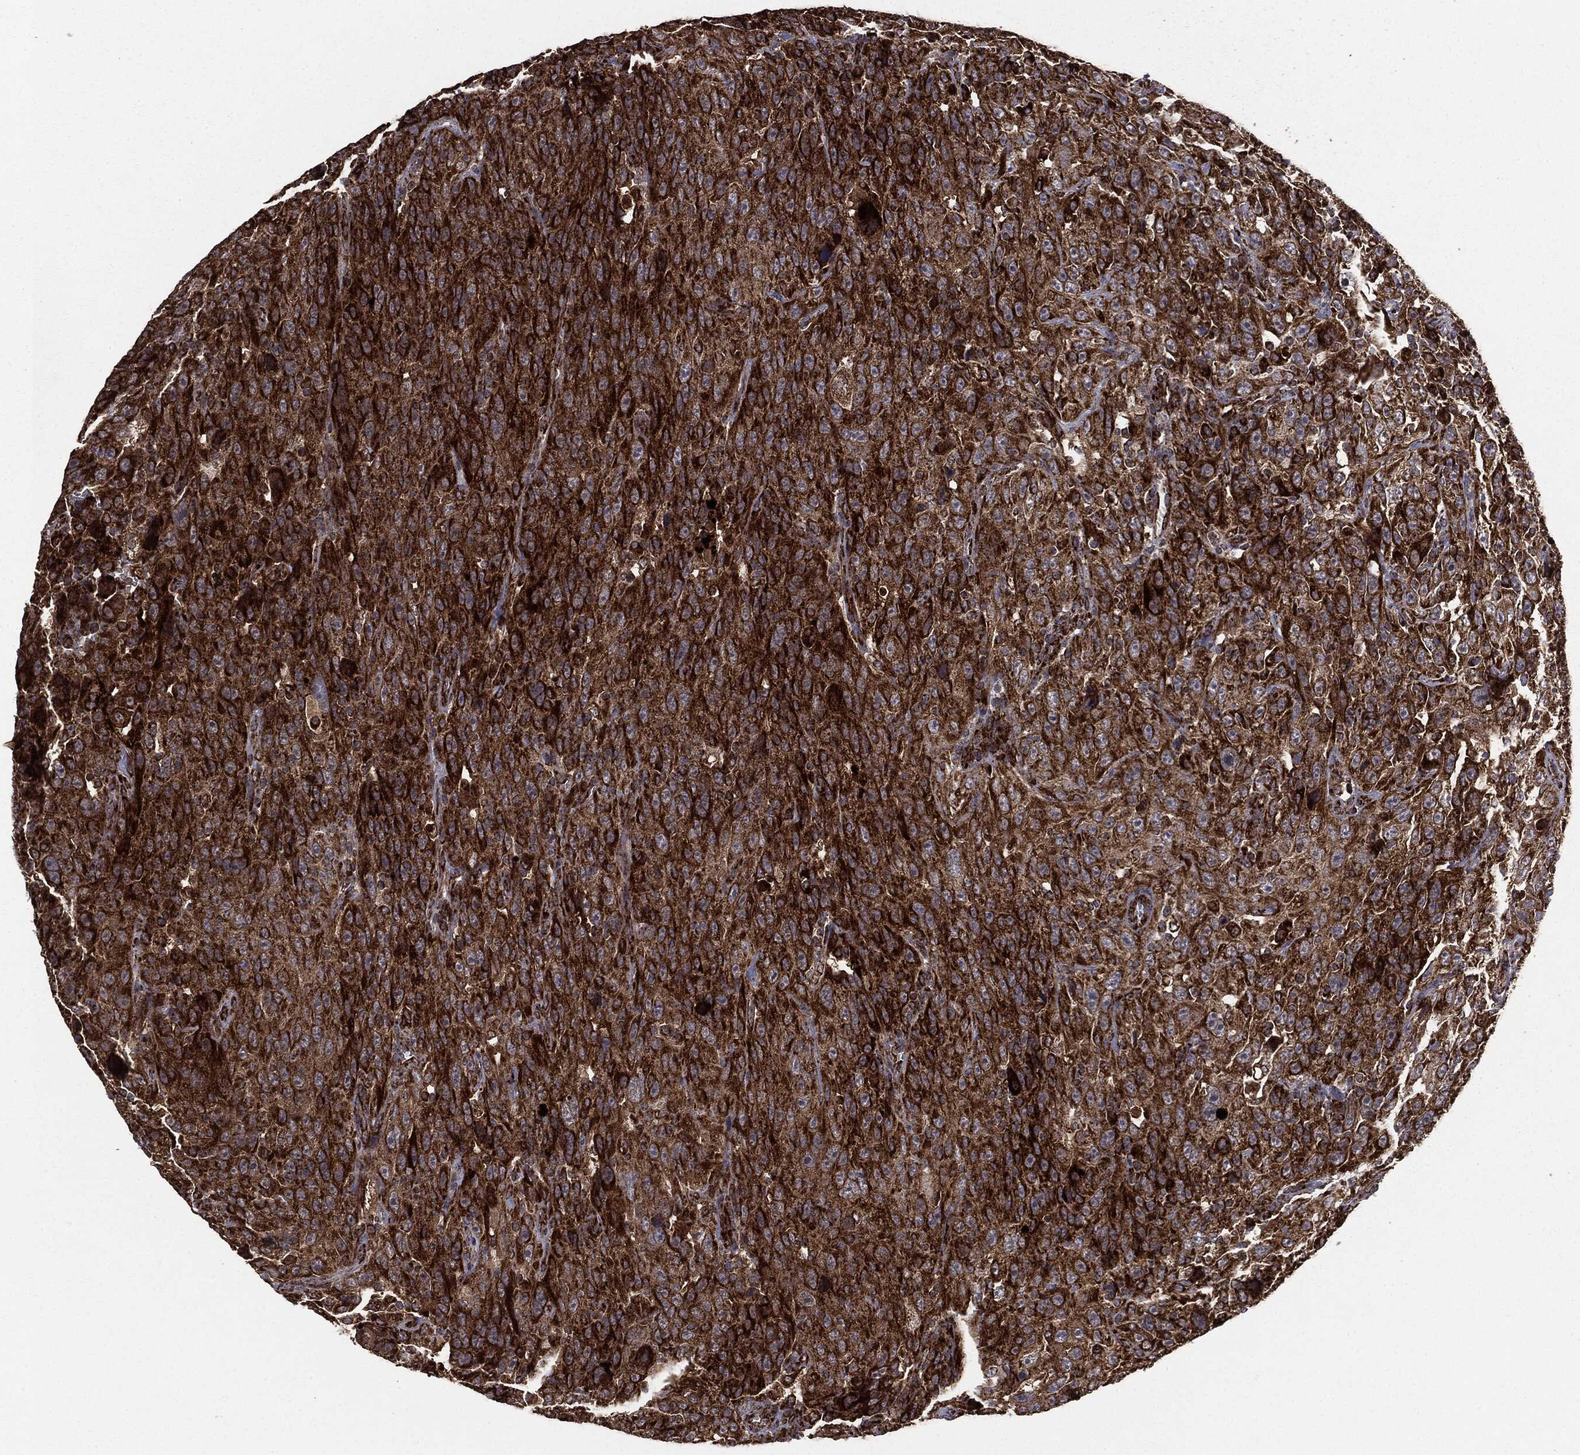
{"staining": {"intensity": "strong", "quantity": ">75%", "location": "cytoplasmic/membranous"}, "tissue": "urothelial cancer", "cell_type": "Tumor cells", "image_type": "cancer", "snomed": [{"axis": "morphology", "description": "Urothelial carcinoma, NOS"}, {"axis": "morphology", "description": "Urothelial carcinoma, High grade"}, {"axis": "topography", "description": "Urinary bladder"}], "caption": "Tumor cells display high levels of strong cytoplasmic/membranous staining in approximately >75% of cells in urothelial cancer.", "gene": "MAP2K1", "patient": {"sex": "female", "age": 73}}